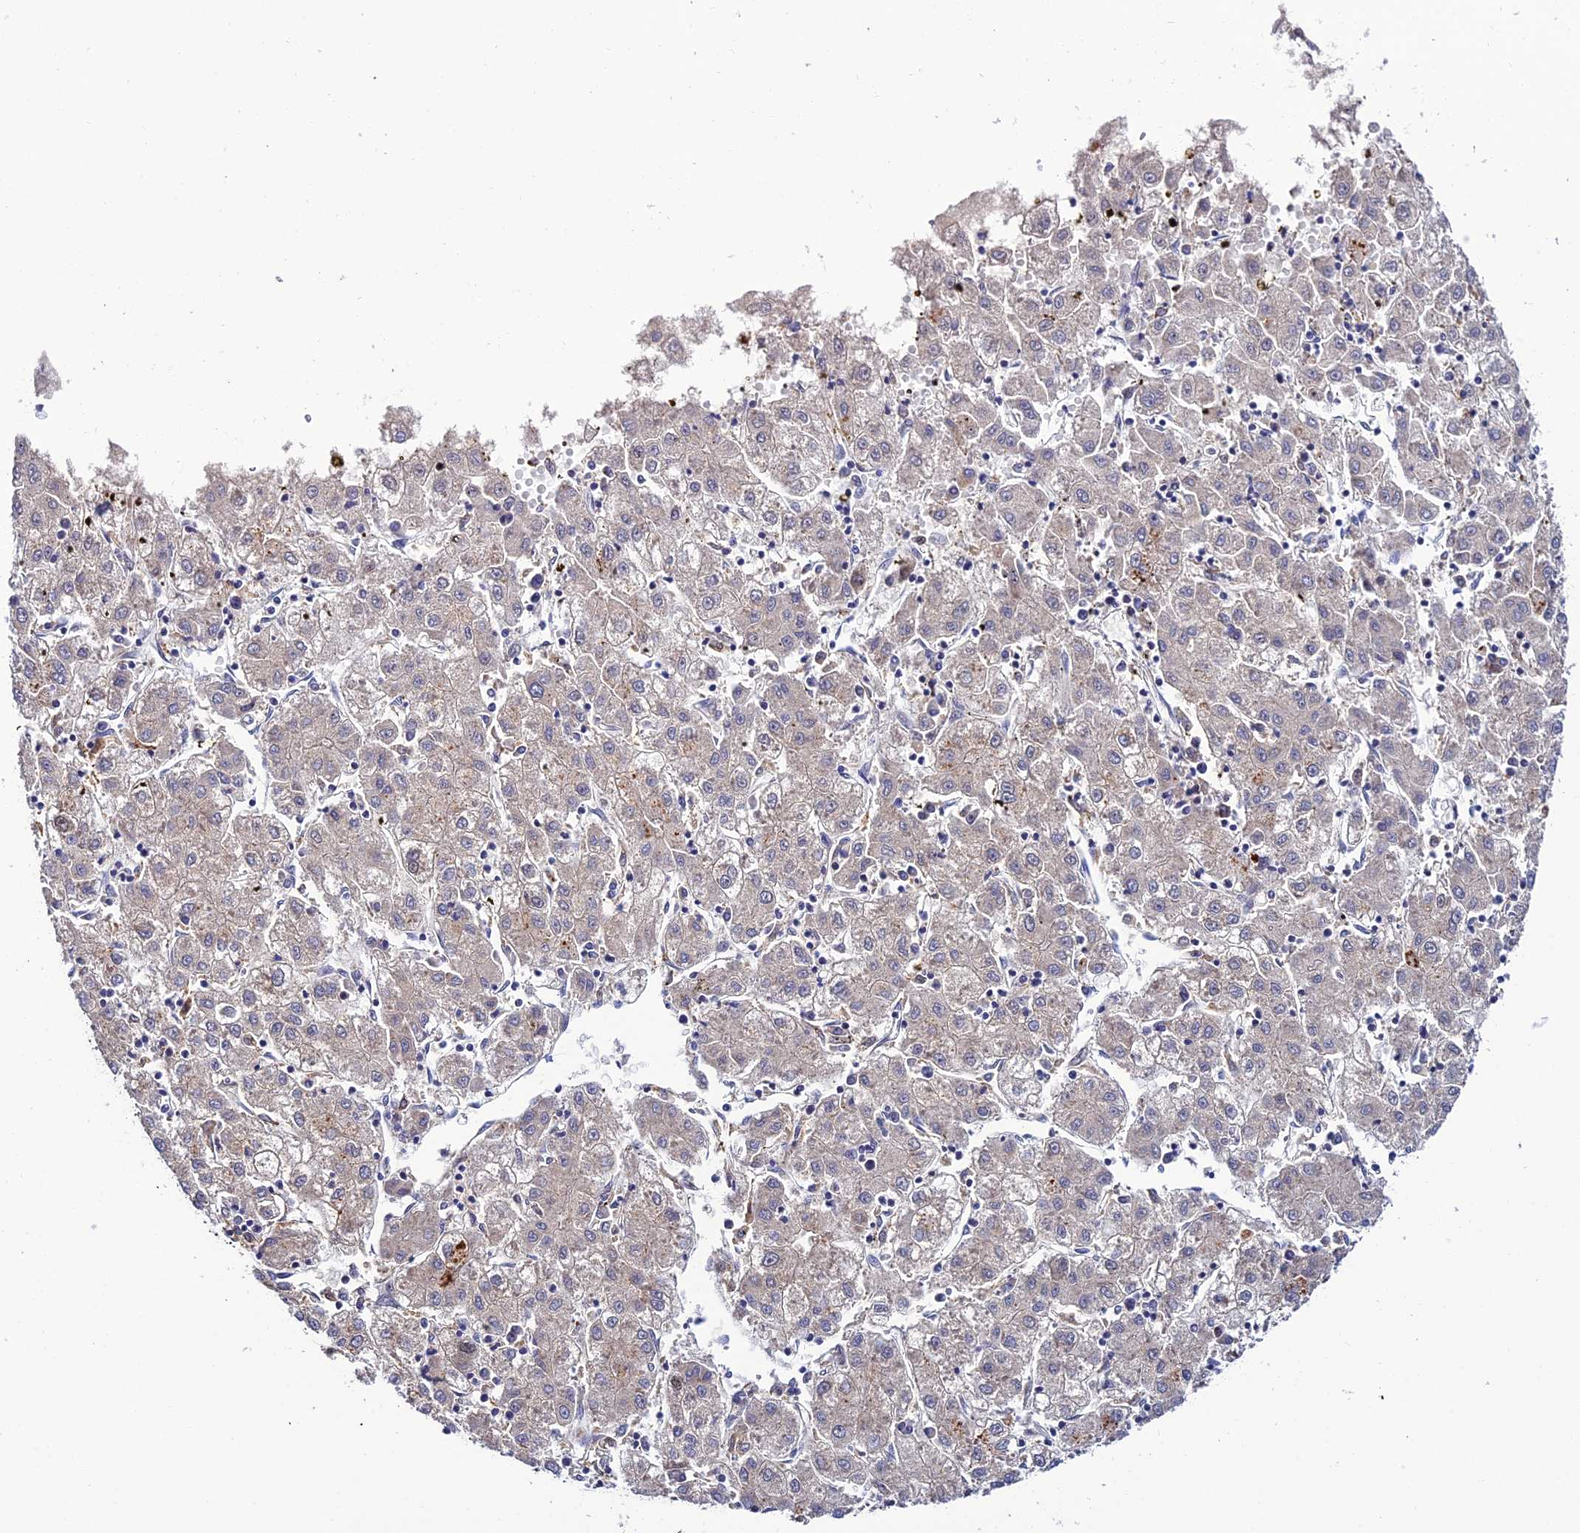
{"staining": {"intensity": "moderate", "quantity": "<25%", "location": "cytoplasmic/membranous"}, "tissue": "liver cancer", "cell_type": "Tumor cells", "image_type": "cancer", "snomed": [{"axis": "morphology", "description": "Carcinoma, Hepatocellular, NOS"}, {"axis": "topography", "description": "Liver"}], "caption": "An immunohistochemistry image of neoplastic tissue is shown. Protein staining in brown highlights moderate cytoplasmic/membranous positivity in hepatocellular carcinoma (liver) within tumor cells.", "gene": "HIC1", "patient": {"sex": "male", "age": 72}}